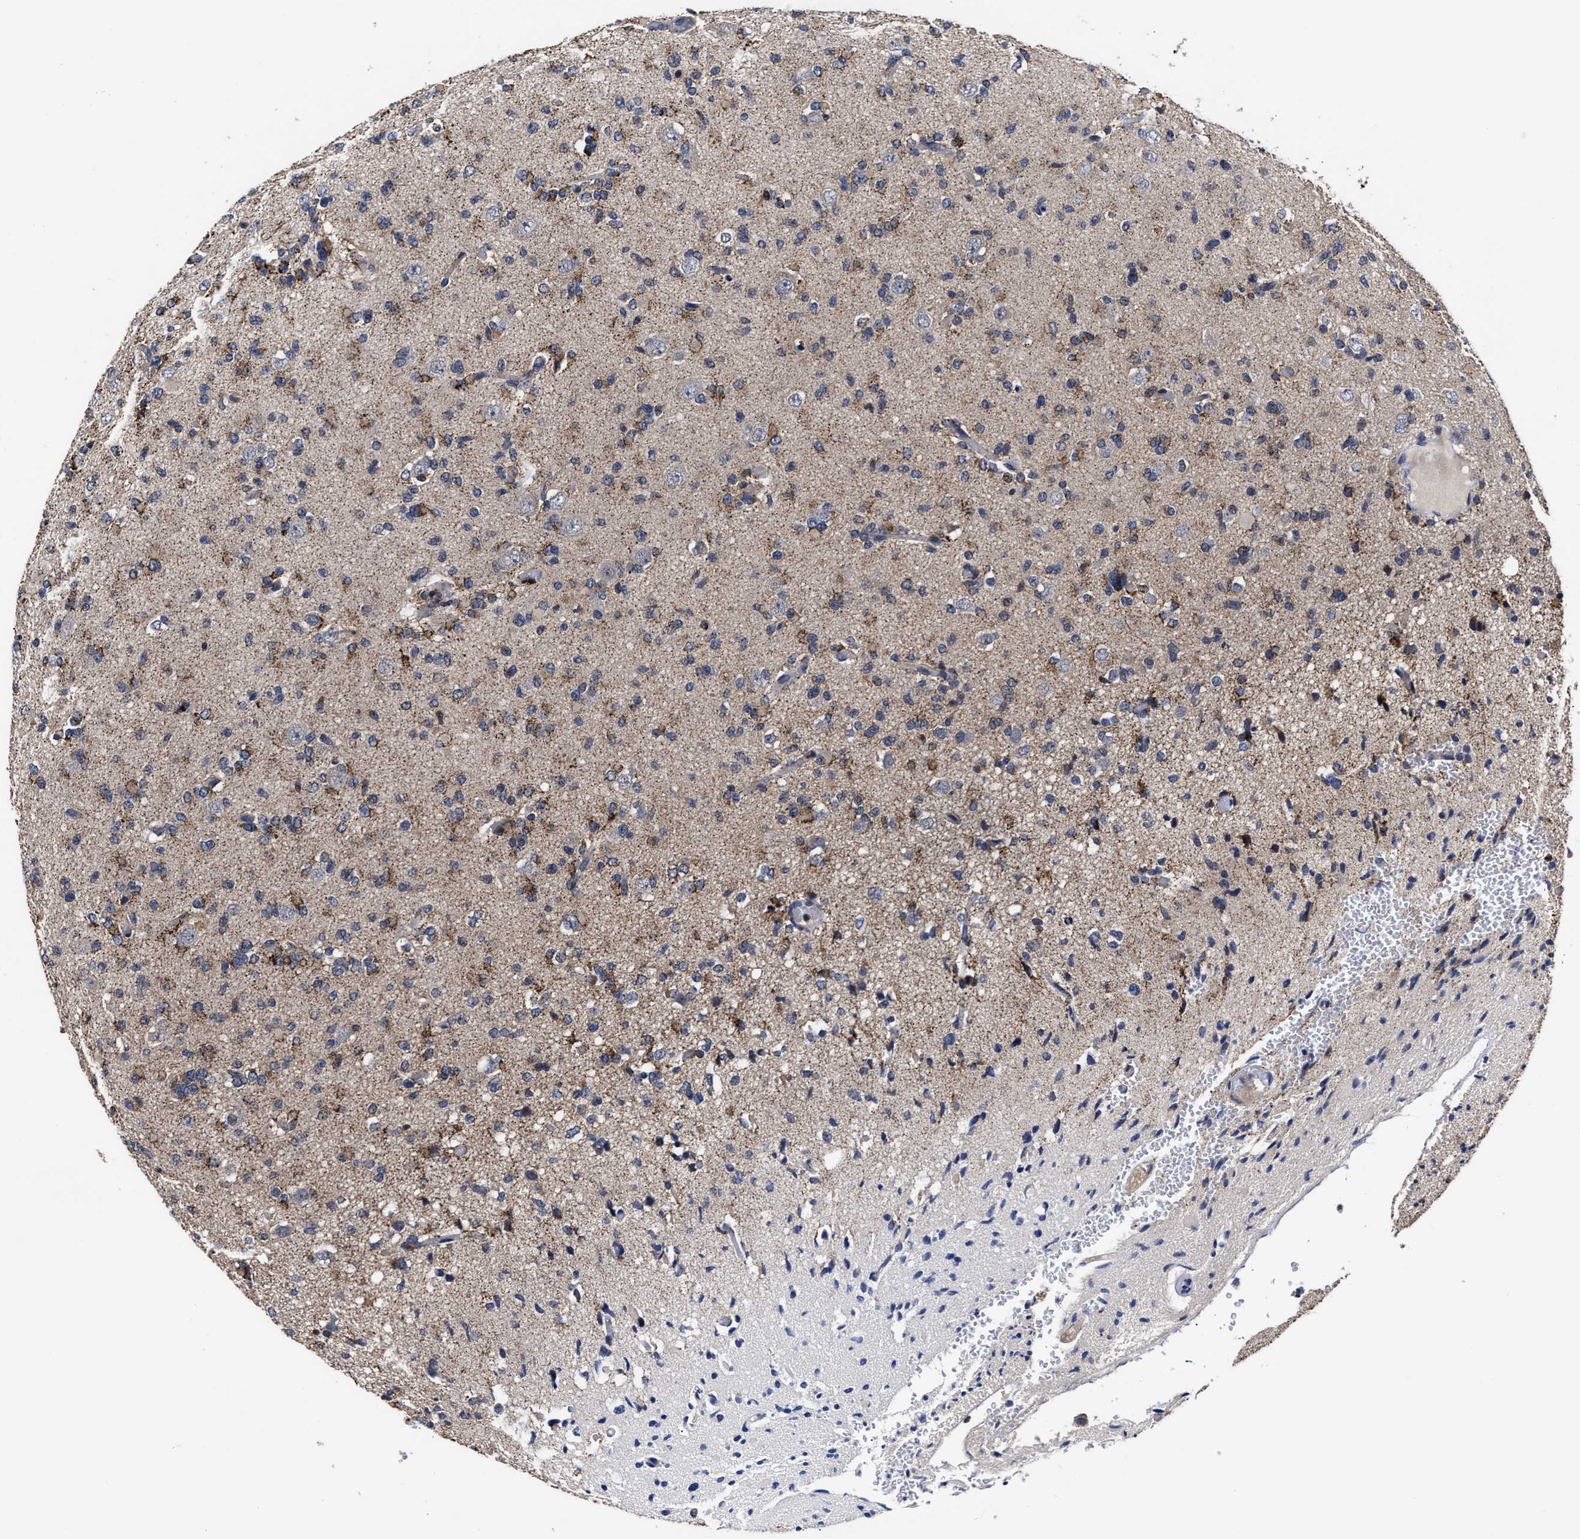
{"staining": {"intensity": "moderate", "quantity": "25%-75%", "location": "cytoplasmic/membranous"}, "tissue": "glioma", "cell_type": "Tumor cells", "image_type": "cancer", "snomed": [{"axis": "morphology", "description": "Glioma, malignant, Low grade"}, {"axis": "topography", "description": "Brain"}], "caption": "The photomicrograph displays immunohistochemical staining of malignant glioma (low-grade). There is moderate cytoplasmic/membranous positivity is seen in about 25%-75% of tumor cells.", "gene": "SOCS5", "patient": {"sex": "female", "age": 22}}